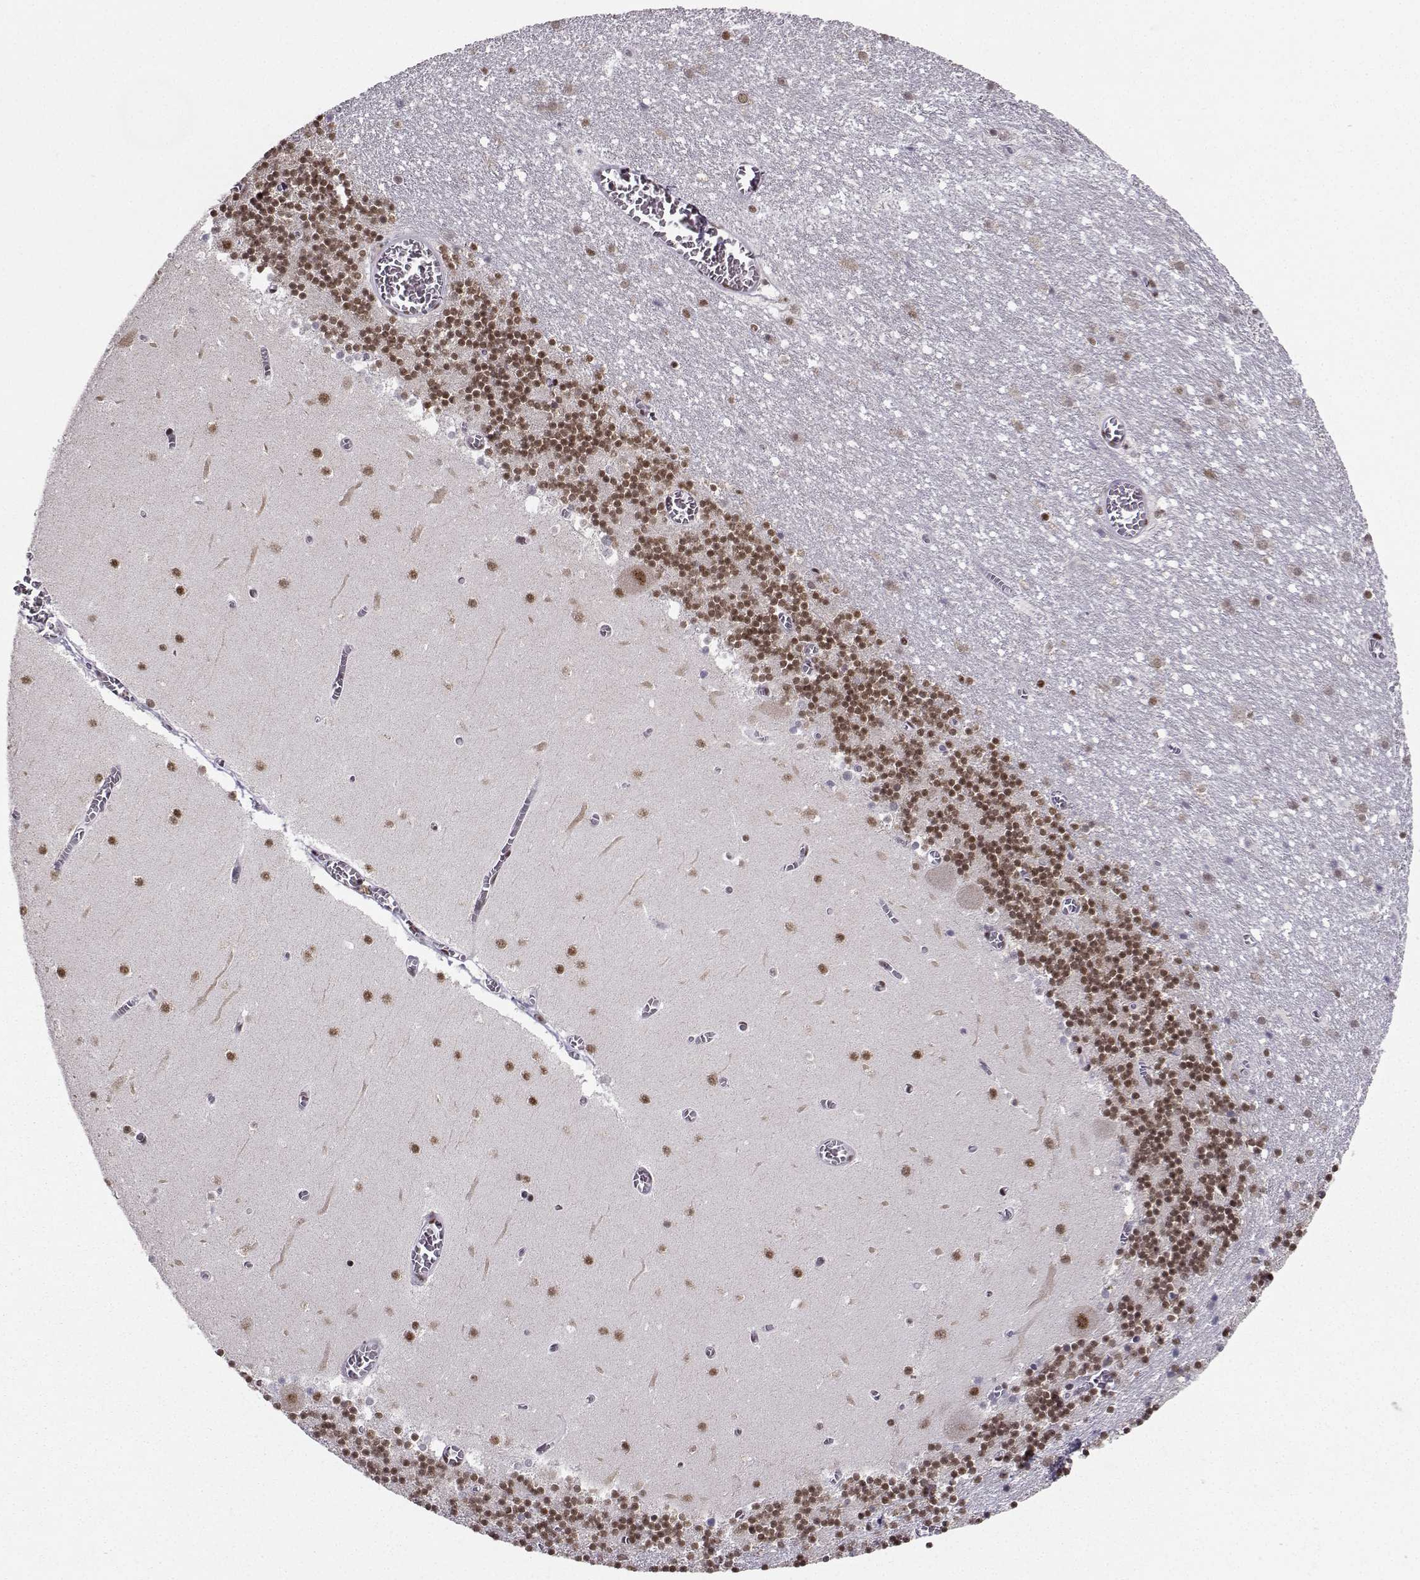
{"staining": {"intensity": "moderate", "quantity": ">75%", "location": "nuclear"}, "tissue": "cerebellum", "cell_type": "Cells in granular layer", "image_type": "normal", "snomed": [{"axis": "morphology", "description": "Normal tissue, NOS"}, {"axis": "topography", "description": "Cerebellum"}], "caption": "Immunohistochemistry (IHC) image of benign cerebellum: cerebellum stained using IHC shows medium levels of moderate protein expression localized specifically in the nuclear of cells in granular layer, appearing as a nuclear brown color.", "gene": "SNRPB2", "patient": {"sex": "female", "age": 28}}